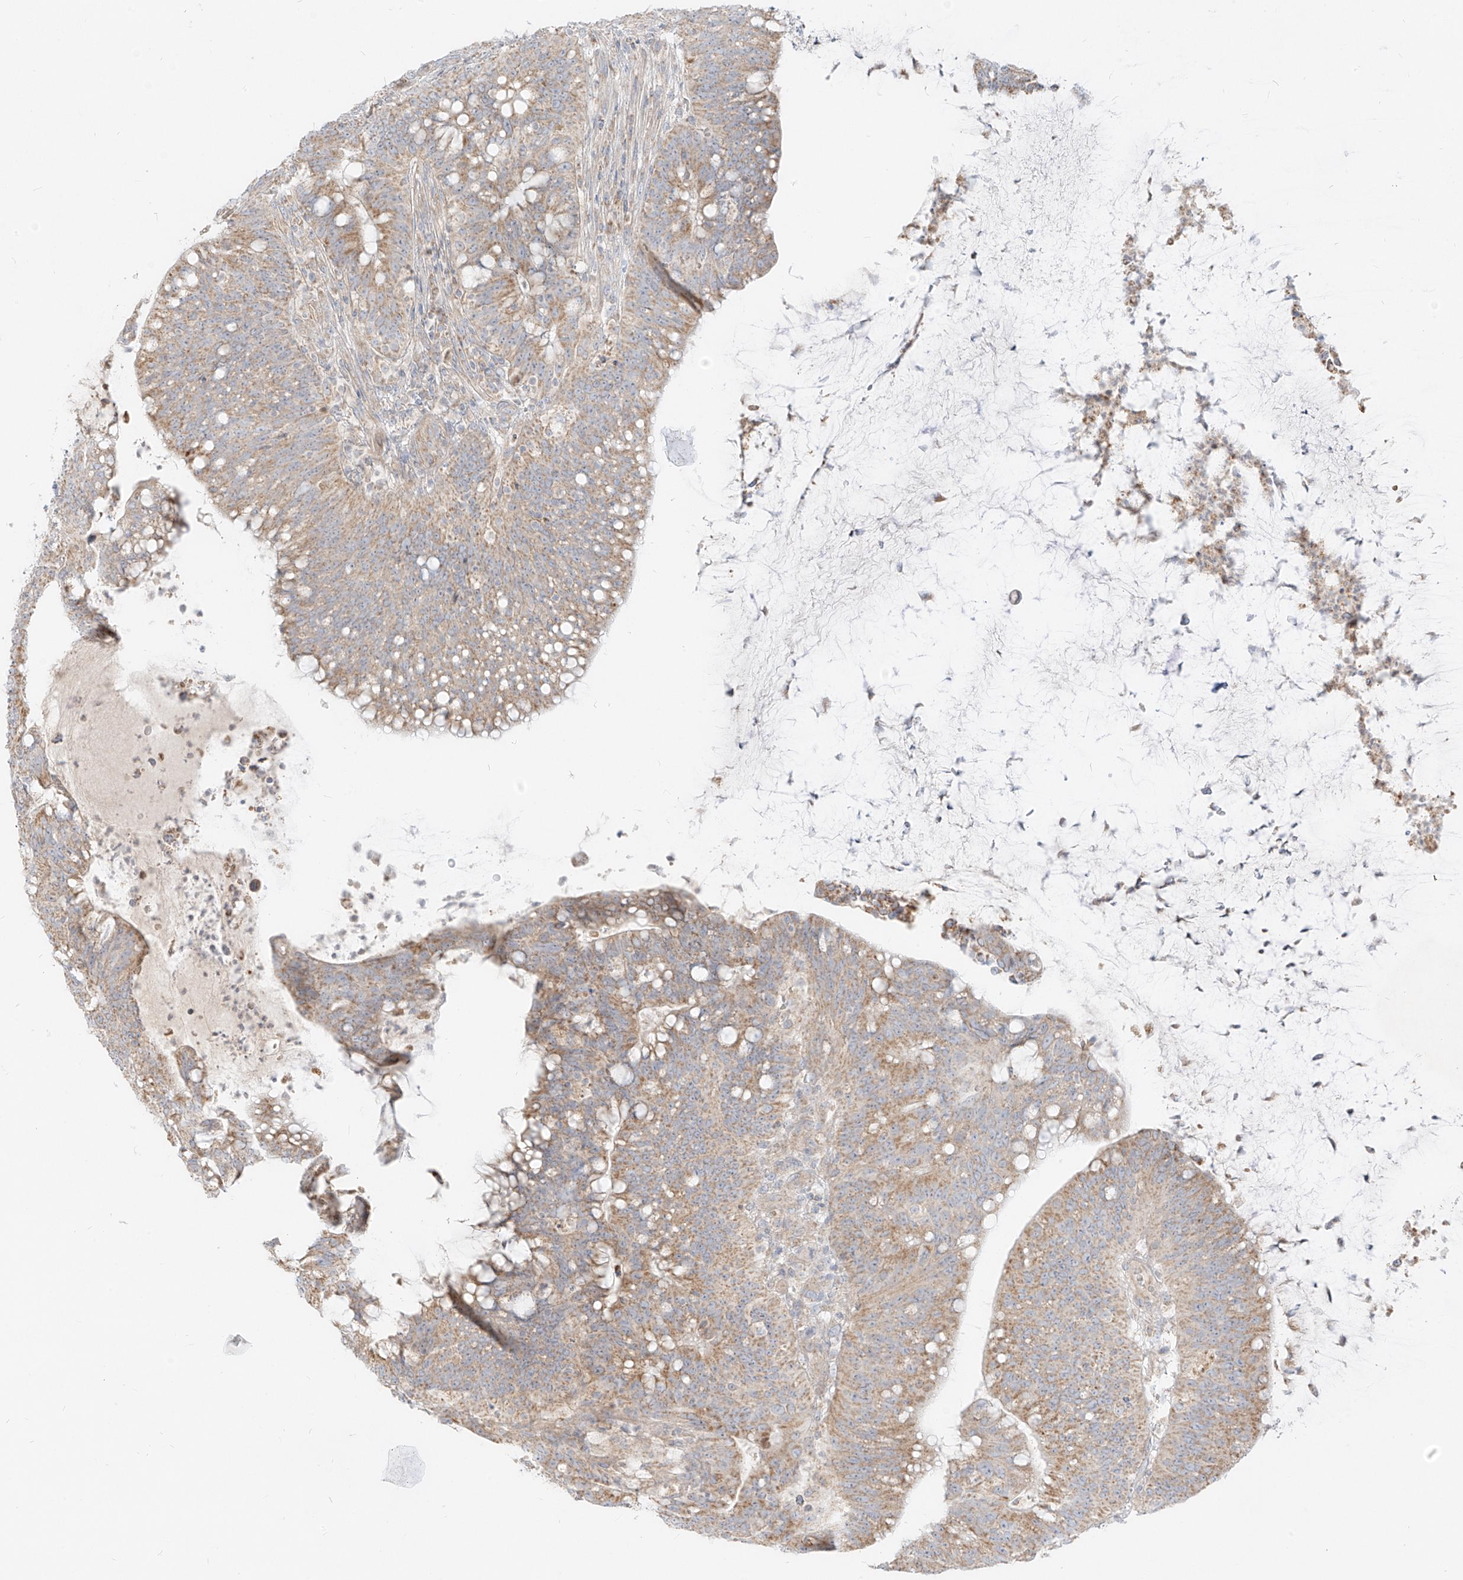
{"staining": {"intensity": "moderate", "quantity": ">75%", "location": "cytoplasmic/membranous"}, "tissue": "colorectal cancer", "cell_type": "Tumor cells", "image_type": "cancer", "snomed": [{"axis": "morphology", "description": "Adenocarcinoma, NOS"}, {"axis": "topography", "description": "Colon"}], "caption": "The image displays staining of colorectal adenocarcinoma, revealing moderate cytoplasmic/membranous protein positivity (brown color) within tumor cells.", "gene": "ZIM3", "patient": {"sex": "female", "age": 66}}